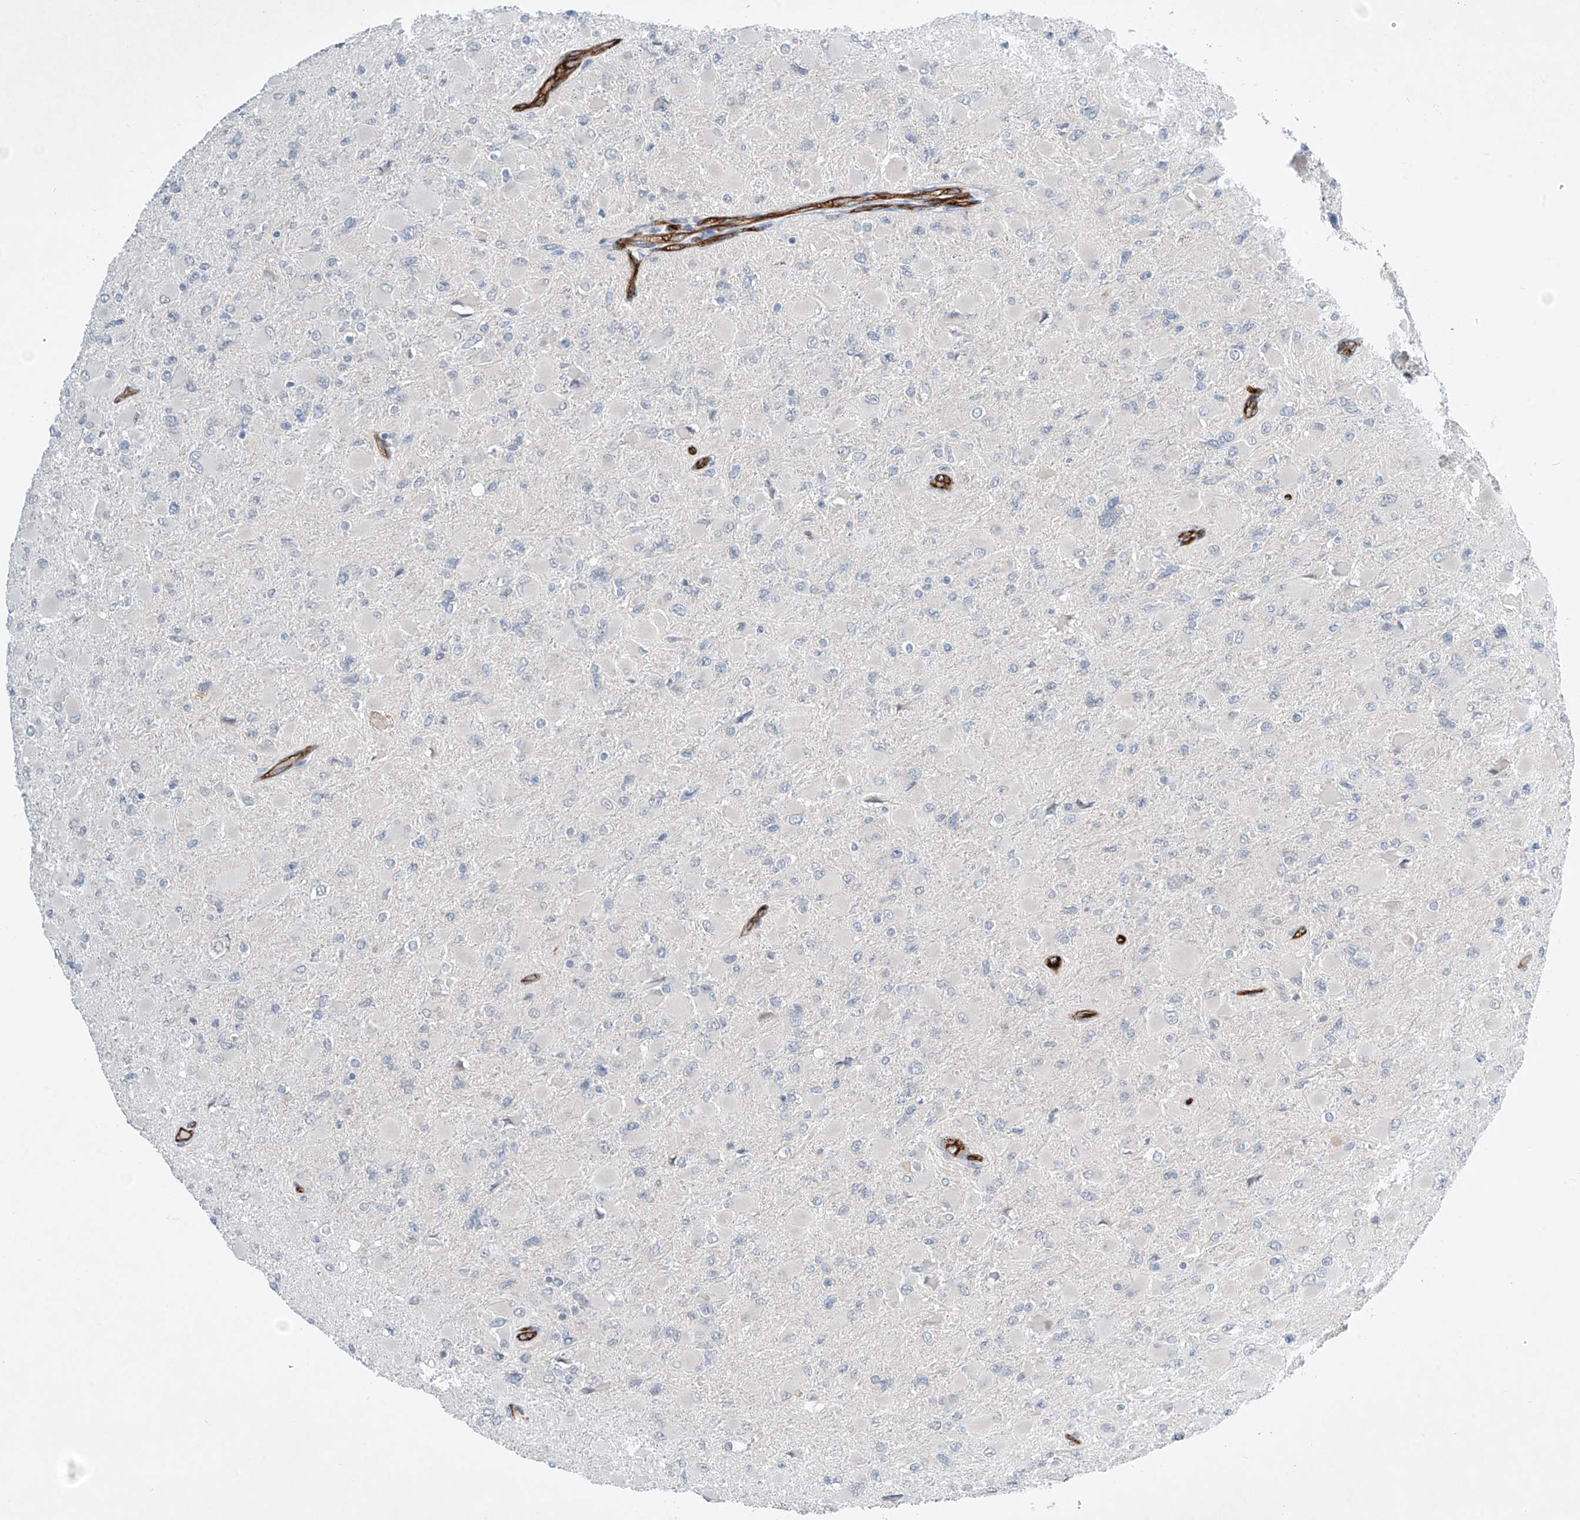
{"staining": {"intensity": "negative", "quantity": "none", "location": "none"}, "tissue": "glioma", "cell_type": "Tumor cells", "image_type": "cancer", "snomed": [{"axis": "morphology", "description": "Glioma, malignant, High grade"}, {"axis": "topography", "description": "Cerebral cortex"}], "caption": "Immunohistochemistry (IHC) image of neoplastic tissue: human glioma stained with DAB (3,3'-diaminobenzidine) shows no significant protein expression in tumor cells. (Immunohistochemistry, brightfield microscopy, high magnification).", "gene": "ABLIM2", "patient": {"sex": "female", "age": 36}}